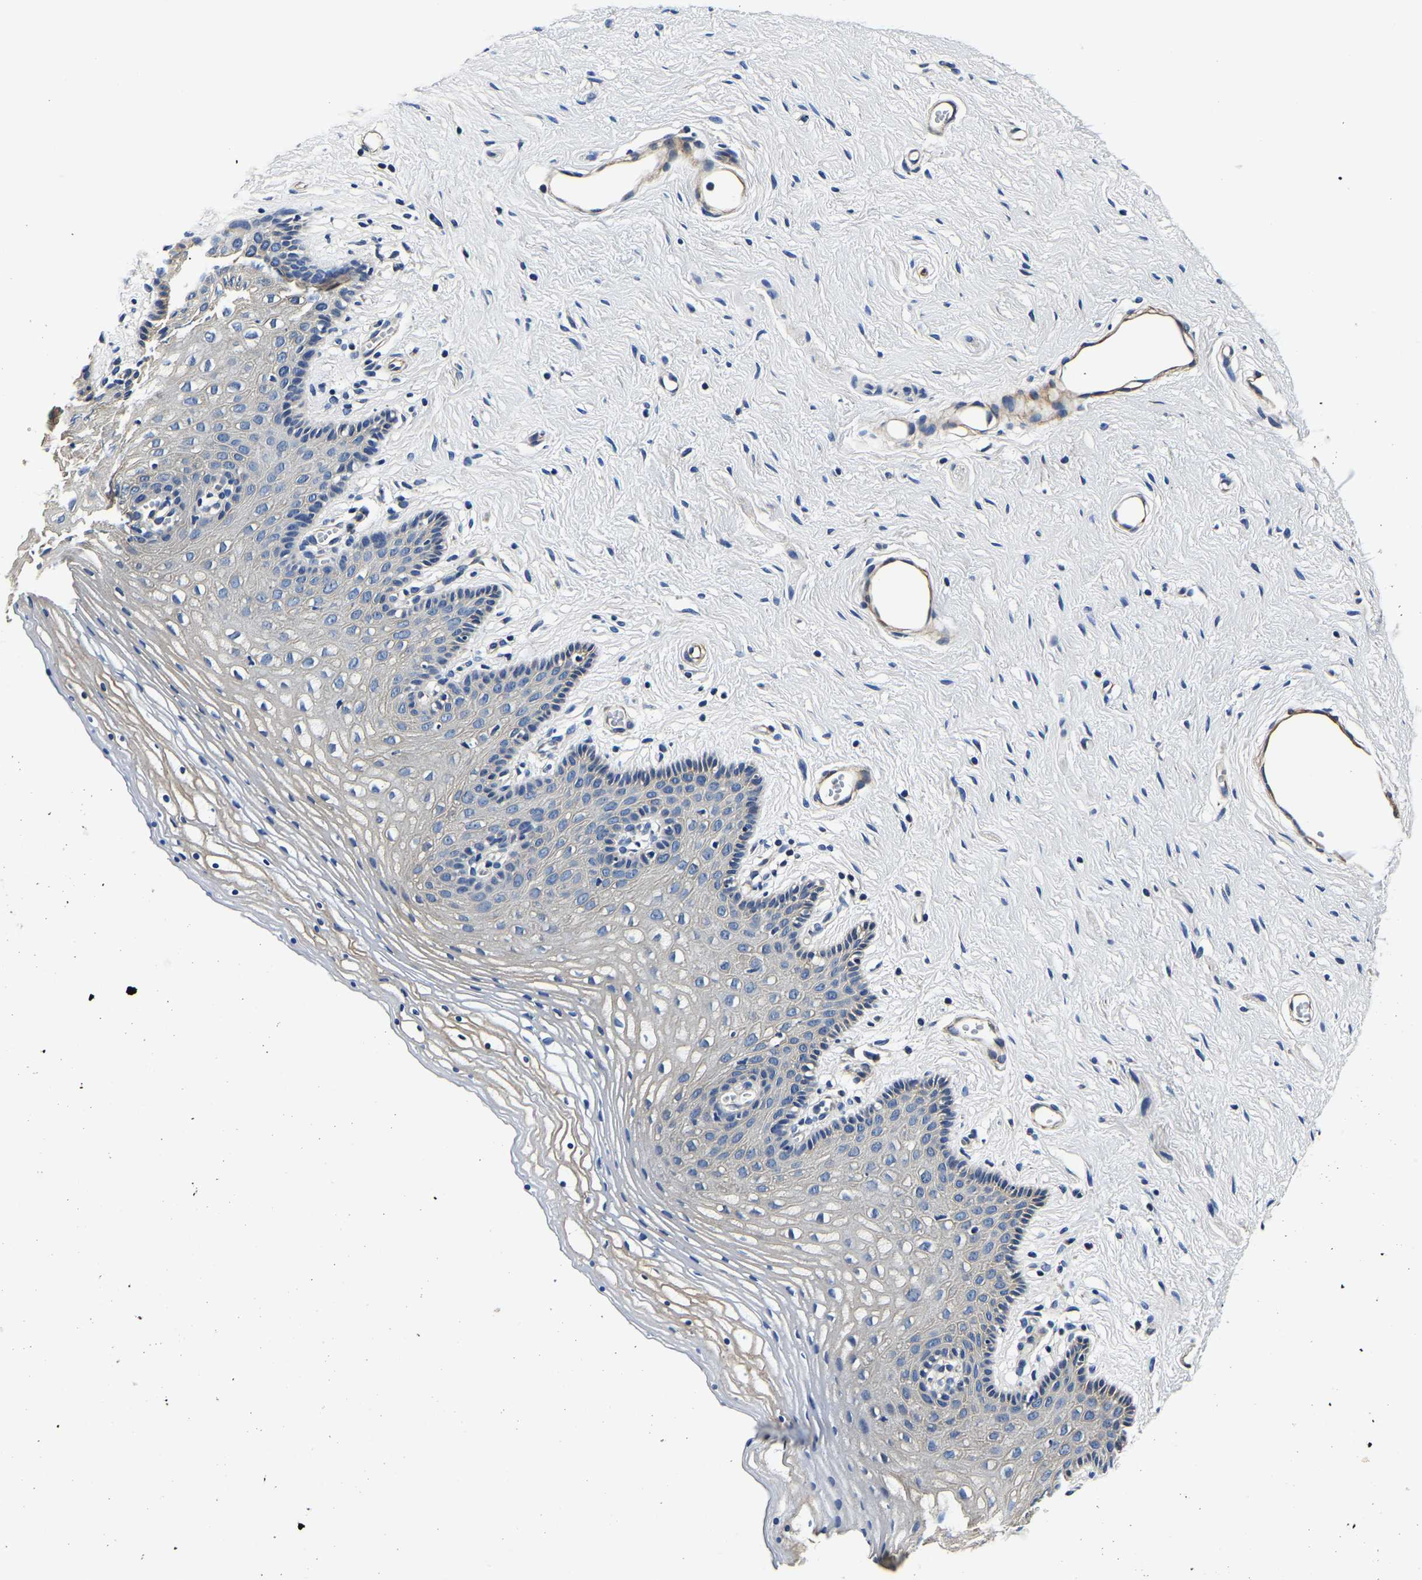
{"staining": {"intensity": "negative", "quantity": "none", "location": "none"}, "tissue": "vagina", "cell_type": "Squamous epithelial cells", "image_type": "normal", "snomed": [{"axis": "morphology", "description": "Normal tissue, NOS"}, {"axis": "topography", "description": "Vagina"}], "caption": "Immunohistochemistry (IHC) image of unremarkable vagina: human vagina stained with DAB (3,3'-diaminobenzidine) exhibits no significant protein positivity in squamous epithelial cells.", "gene": "KCTD17", "patient": {"sex": "female", "age": 32}}